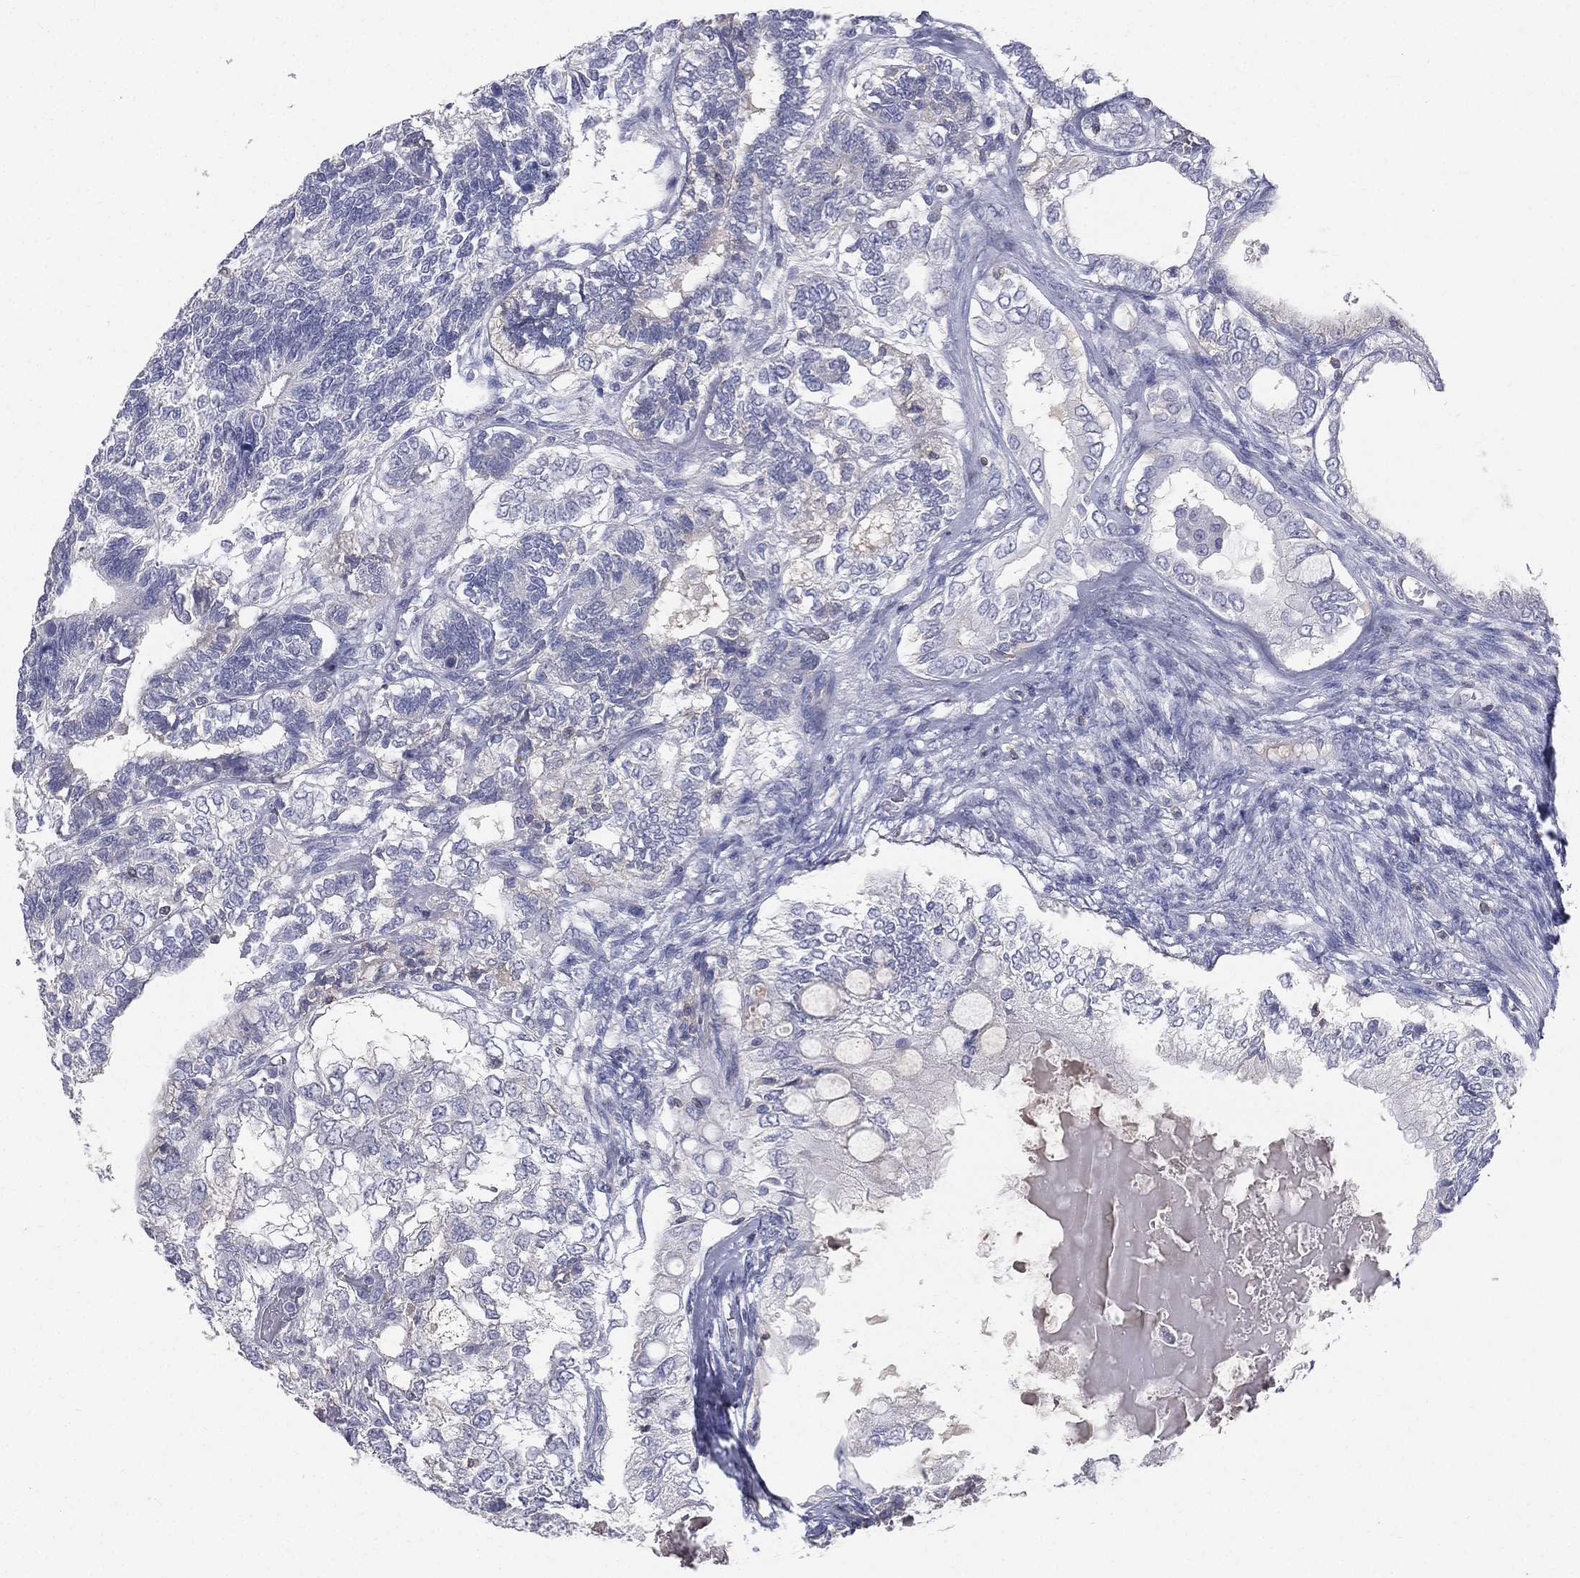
{"staining": {"intensity": "negative", "quantity": "none", "location": "none"}, "tissue": "testis cancer", "cell_type": "Tumor cells", "image_type": "cancer", "snomed": [{"axis": "morphology", "description": "Seminoma, NOS"}, {"axis": "morphology", "description": "Carcinoma, Embryonal, NOS"}, {"axis": "topography", "description": "Testis"}], "caption": "High power microscopy photomicrograph of an immunohistochemistry (IHC) micrograph of testis seminoma, revealing no significant staining in tumor cells.", "gene": "CD3D", "patient": {"sex": "male", "age": 41}}